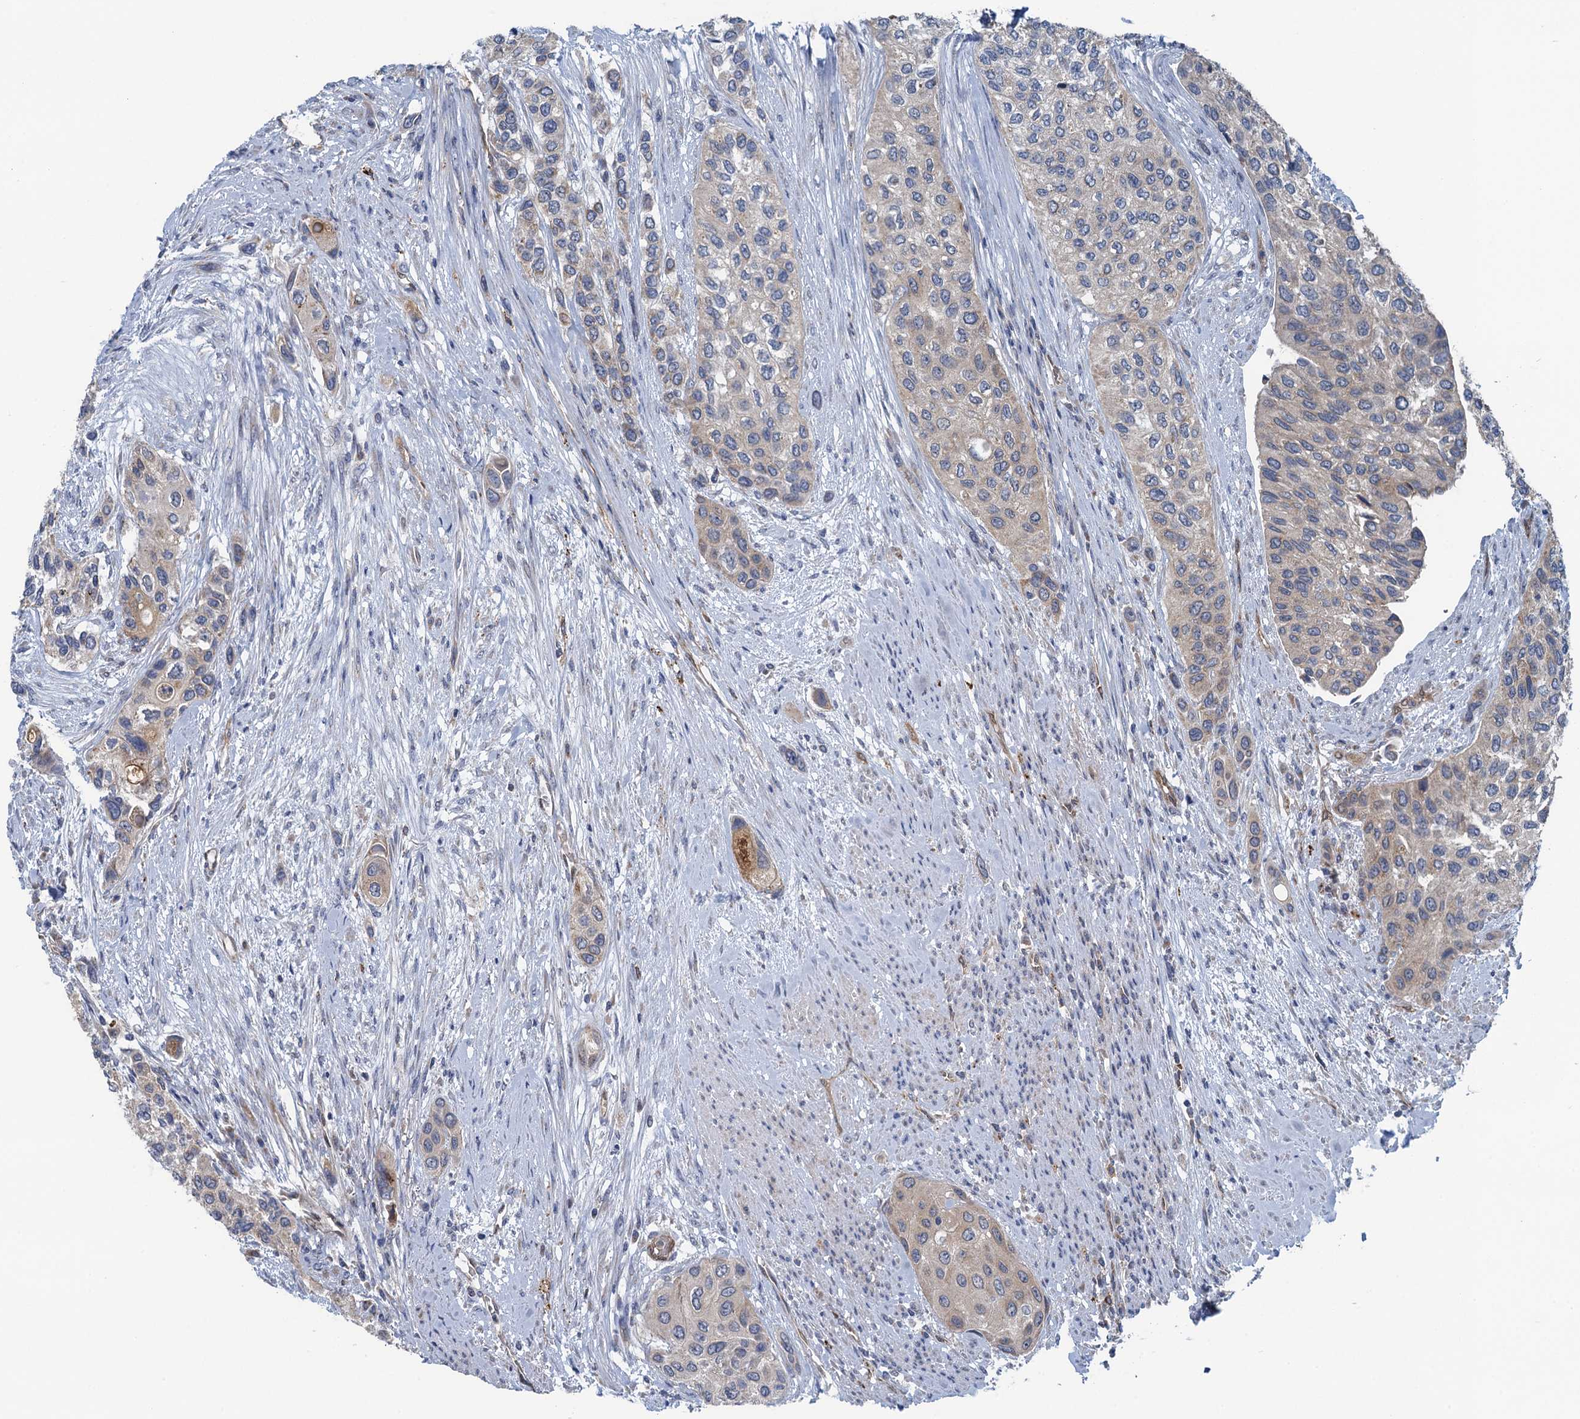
{"staining": {"intensity": "weak", "quantity": "25%-75%", "location": "cytoplasmic/membranous"}, "tissue": "urothelial cancer", "cell_type": "Tumor cells", "image_type": "cancer", "snomed": [{"axis": "morphology", "description": "Normal tissue, NOS"}, {"axis": "morphology", "description": "Urothelial carcinoma, High grade"}, {"axis": "topography", "description": "Vascular tissue"}, {"axis": "topography", "description": "Urinary bladder"}], "caption": "This micrograph shows urothelial cancer stained with immunohistochemistry (IHC) to label a protein in brown. The cytoplasmic/membranous of tumor cells show weak positivity for the protein. Nuclei are counter-stained blue.", "gene": "KBTBD8", "patient": {"sex": "female", "age": 56}}